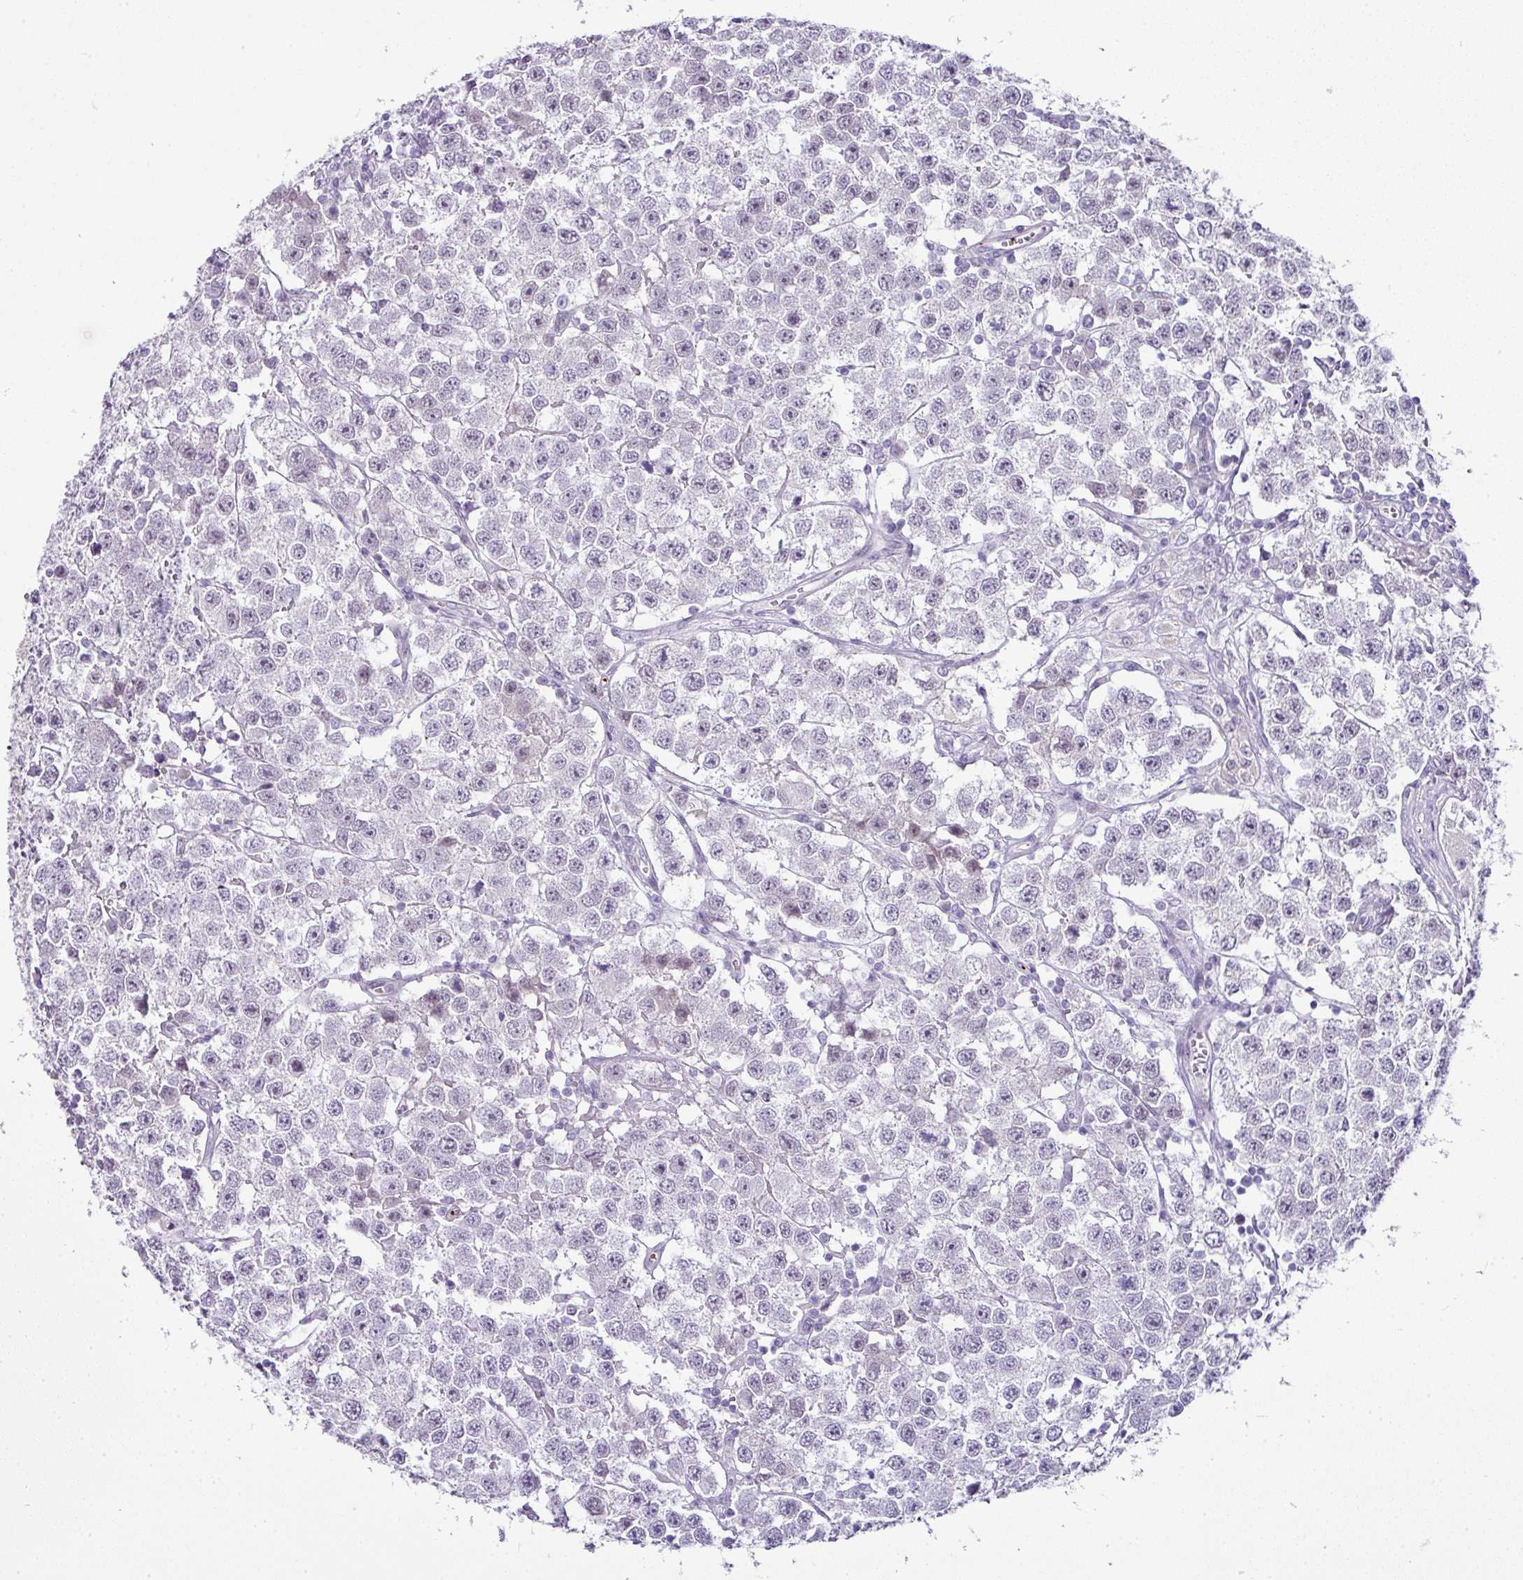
{"staining": {"intensity": "weak", "quantity": "<25%", "location": "nuclear"}, "tissue": "testis cancer", "cell_type": "Tumor cells", "image_type": "cancer", "snomed": [{"axis": "morphology", "description": "Seminoma, NOS"}, {"axis": "topography", "description": "Testis"}], "caption": "Testis cancer stained for a protein using IHC shows no staining tumor cells.", "gene": "CMTM5", "patient": {"sex": "male", "age": 34}}